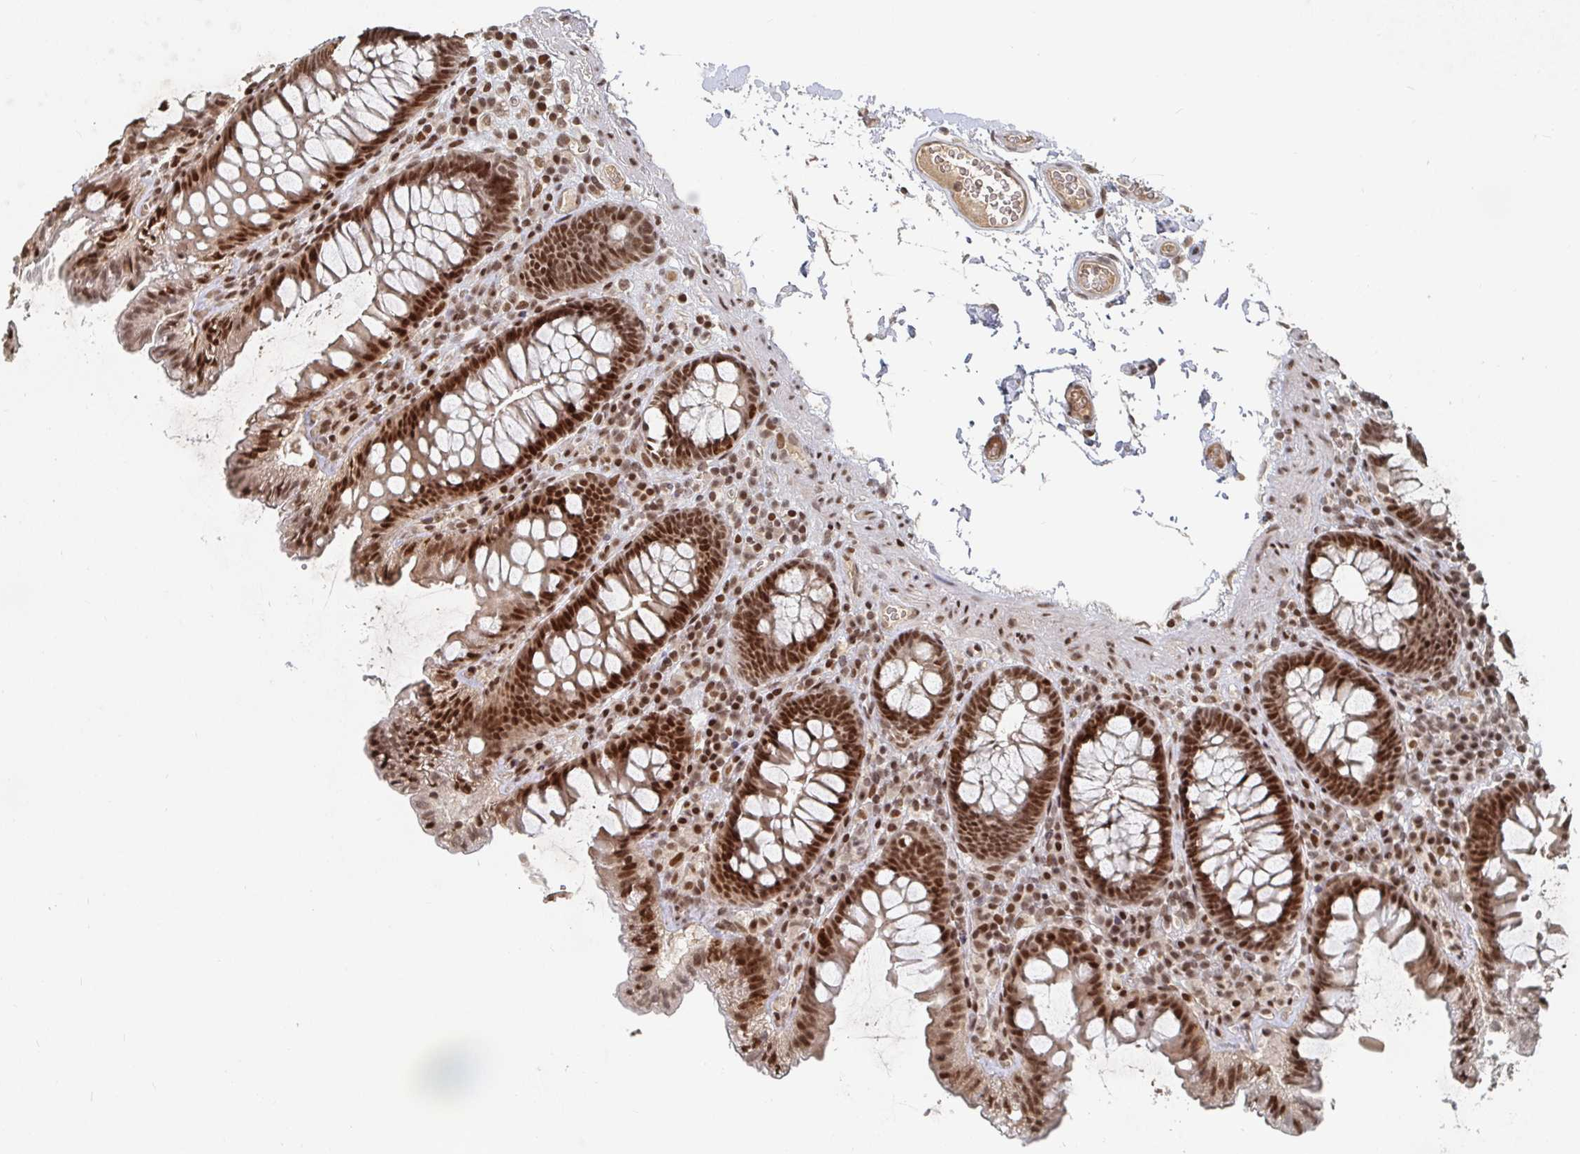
{"staining": {"intensity": "moderate", "quantity": ">75%", "location": "nuclear"}, "tissue": "colon", "cell_type": "Endothelial cells", "image_type": "normal", "snomed": [{"axis": "morphology", "description": "Normal tissue, NOS"}, {"axis": "topography", "description": "Colon"}, {"axis": "topography", "description": "Peripheral nerve tissue"}], "caption": "Colon stained with DAB IHC displays medium levels of moderate nuclear positivity in about >75% of endothelial cells. Nuclei are stained in blue.", "gene": "ZDHHC12", "patient": {"sex": "male", "age": 84}}